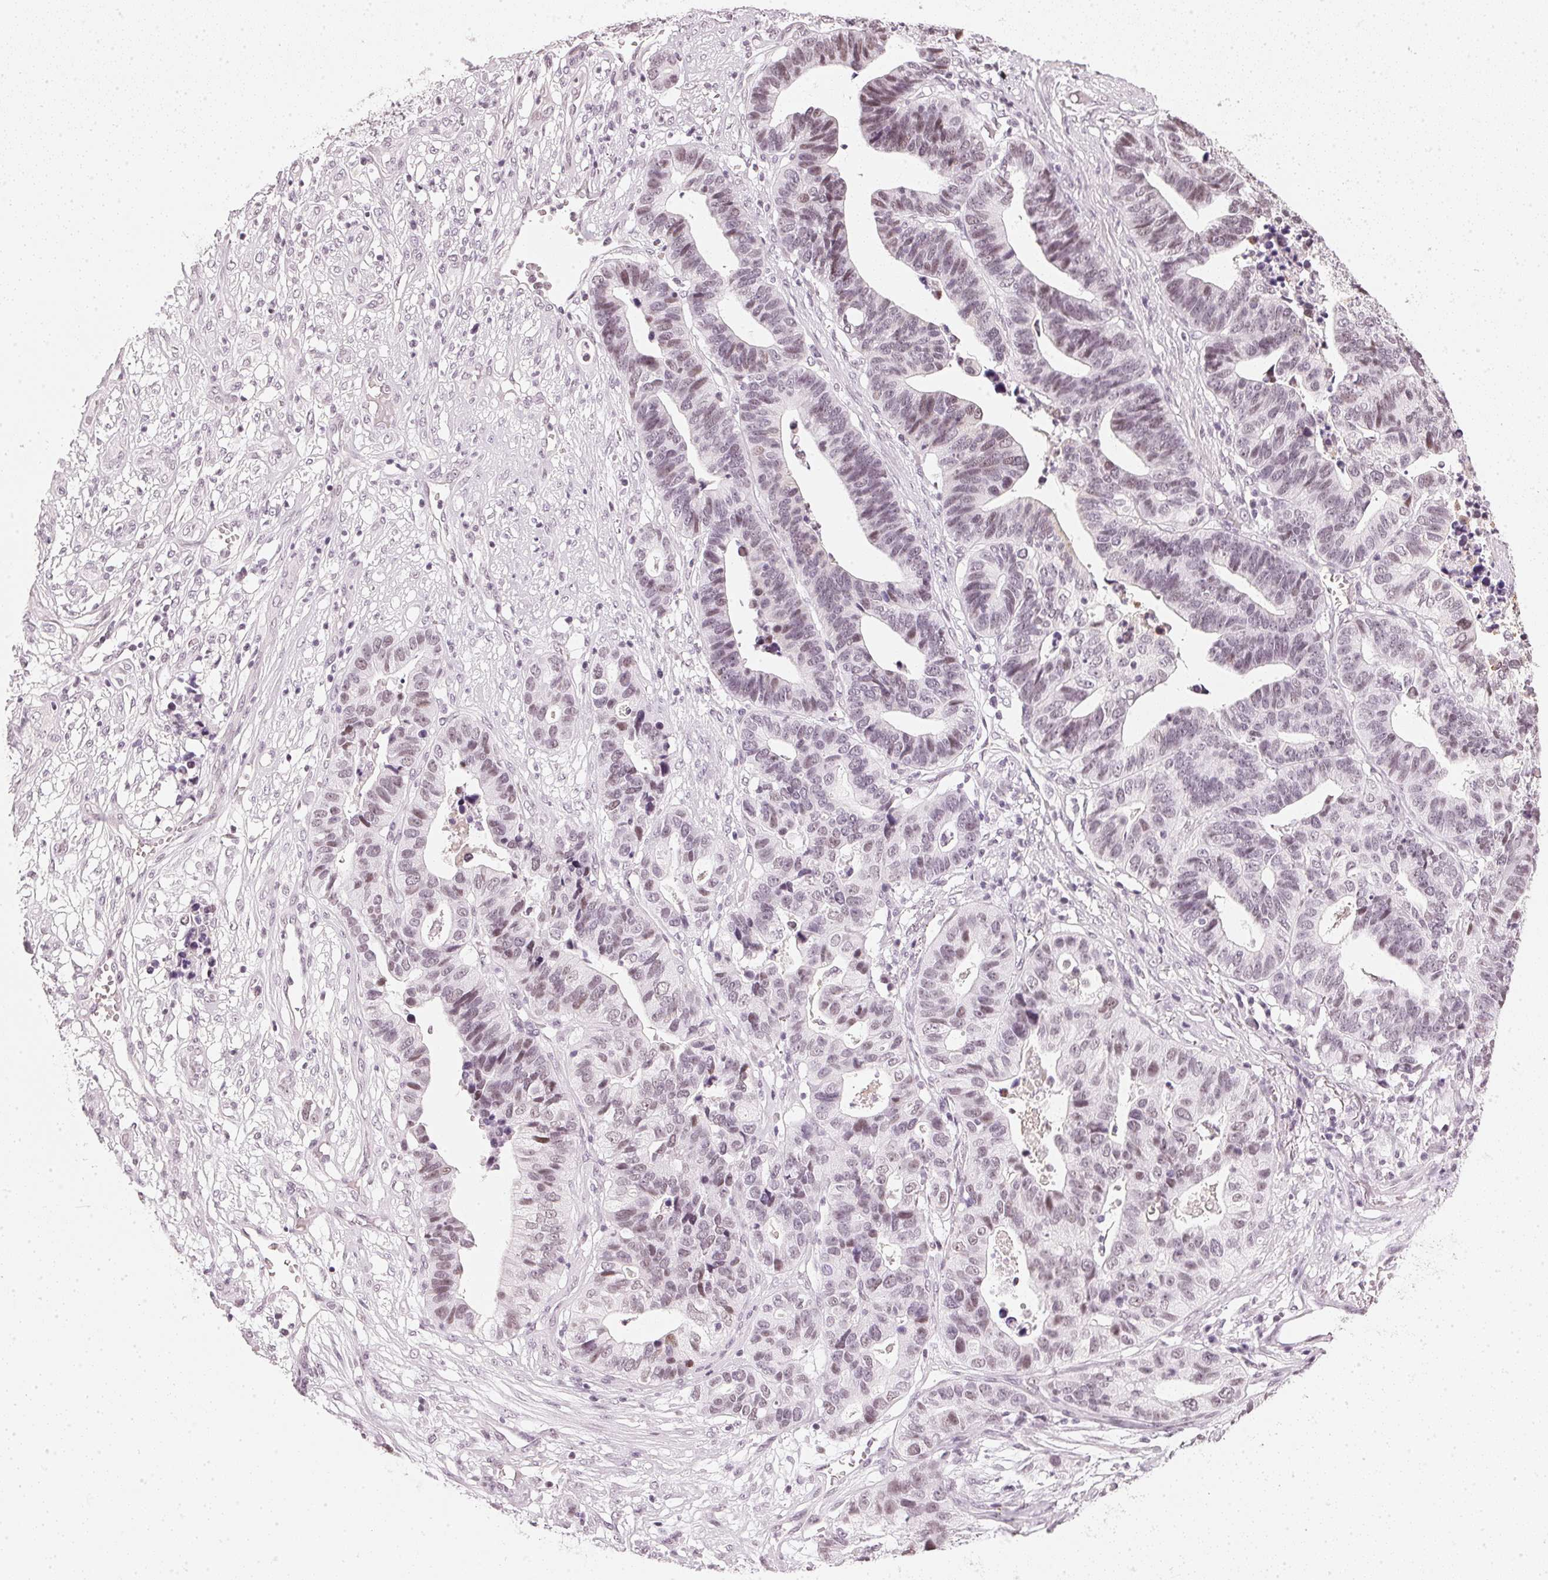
{"staining": {"intensity": "weak", "quantity": "25%-75%", "location": "nuclear"}, "tissue": "stomach cancer", "cell_type": "Tumor cells", "image_type": "cancer", "snomed": [{"axis": "morphology", "description": "Adenocarcinoma, NOS"}, {"axis": "topography", "description": "Stomach, upper"}], "caption": "High-magnification brightfield microscopy of adenocarcinoma (stomach) stained with DAB (brown) and counterstained with hematoxylin (blue). tumor cells exhibit weak nuclear staining is identified in about25%-75% of cells.", "gene": "DNAJC6", "patient": {"sex": "female", "age": 67}}